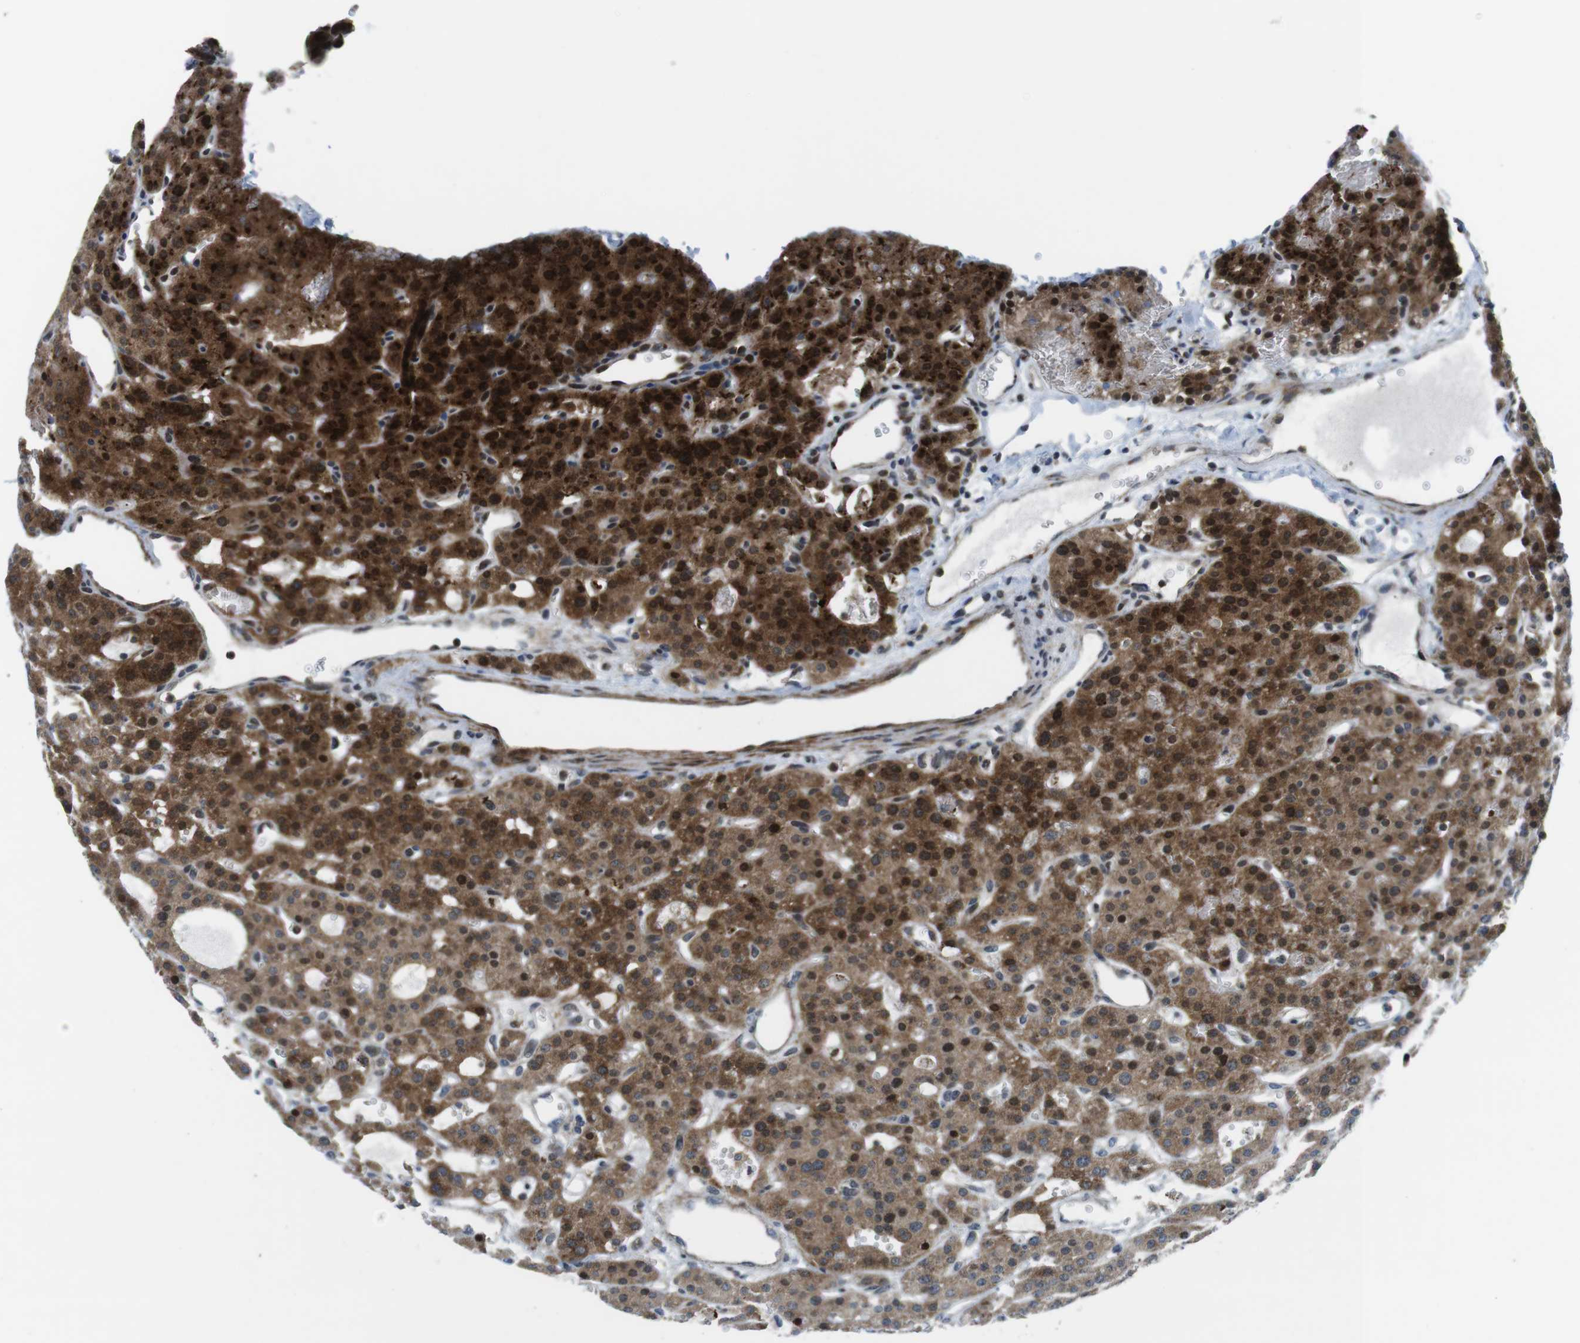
{"staining": {"intensity": "strong", "quantity": ">75%", "location": "cytoplasmic/membranous,nuclear"}, "tissue": "parathyroid gland", "cell_type": "Glandular cells", "image_type": "normal", "snomed": [{"axis": "morphology", "description": "Normal tissue, NOS"}, {"axis": "morphology", "description": "Adenoma, NOS"}, {"axis": "topography", "description": "Parathyroid gland"}], "caption": "Glandular cells reveal high levels of strong cytoplasmic/membranous,nuclear staining in about >75% of cells in unremarkable human parathyroid gland. (Brightfield microscopy of DAB IHC at high magnification).", "gene": "CUL7", "patient": {"sex": "female", "age": 81}}